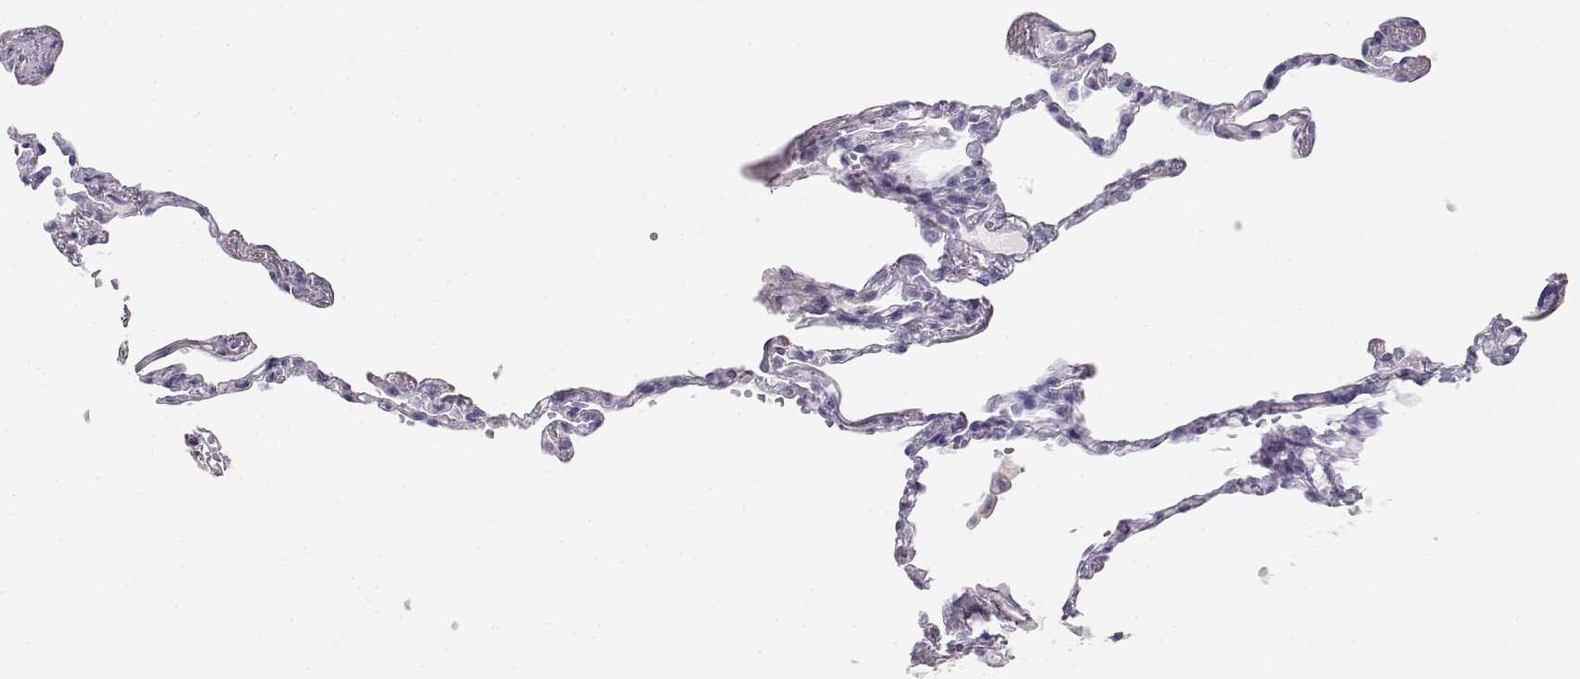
{"staining": {"intensity": "negative", "quantity": "none", "location": "none"}, "tissue": "lung", "cell_type": "Alveolar cells", "image_type": "normal", "snomed": [{"axis": "morphology", "description": "Normal tissue, NOS"}, {"axis": "topography", "description": "Lung"}], "caption": "The immunohistochemistry (IHC) micrograph has no significant expression in alveolar cells of lung. (Stains: DAB (3,3'-diaminobenzidine) immunohistochemistry (IHC) with hematoxylin counter stain, Microscopy: brightfield microscopy at high magnification).", "gene": "NUTM1", "patient": {"sex": "male", "age": 78}}